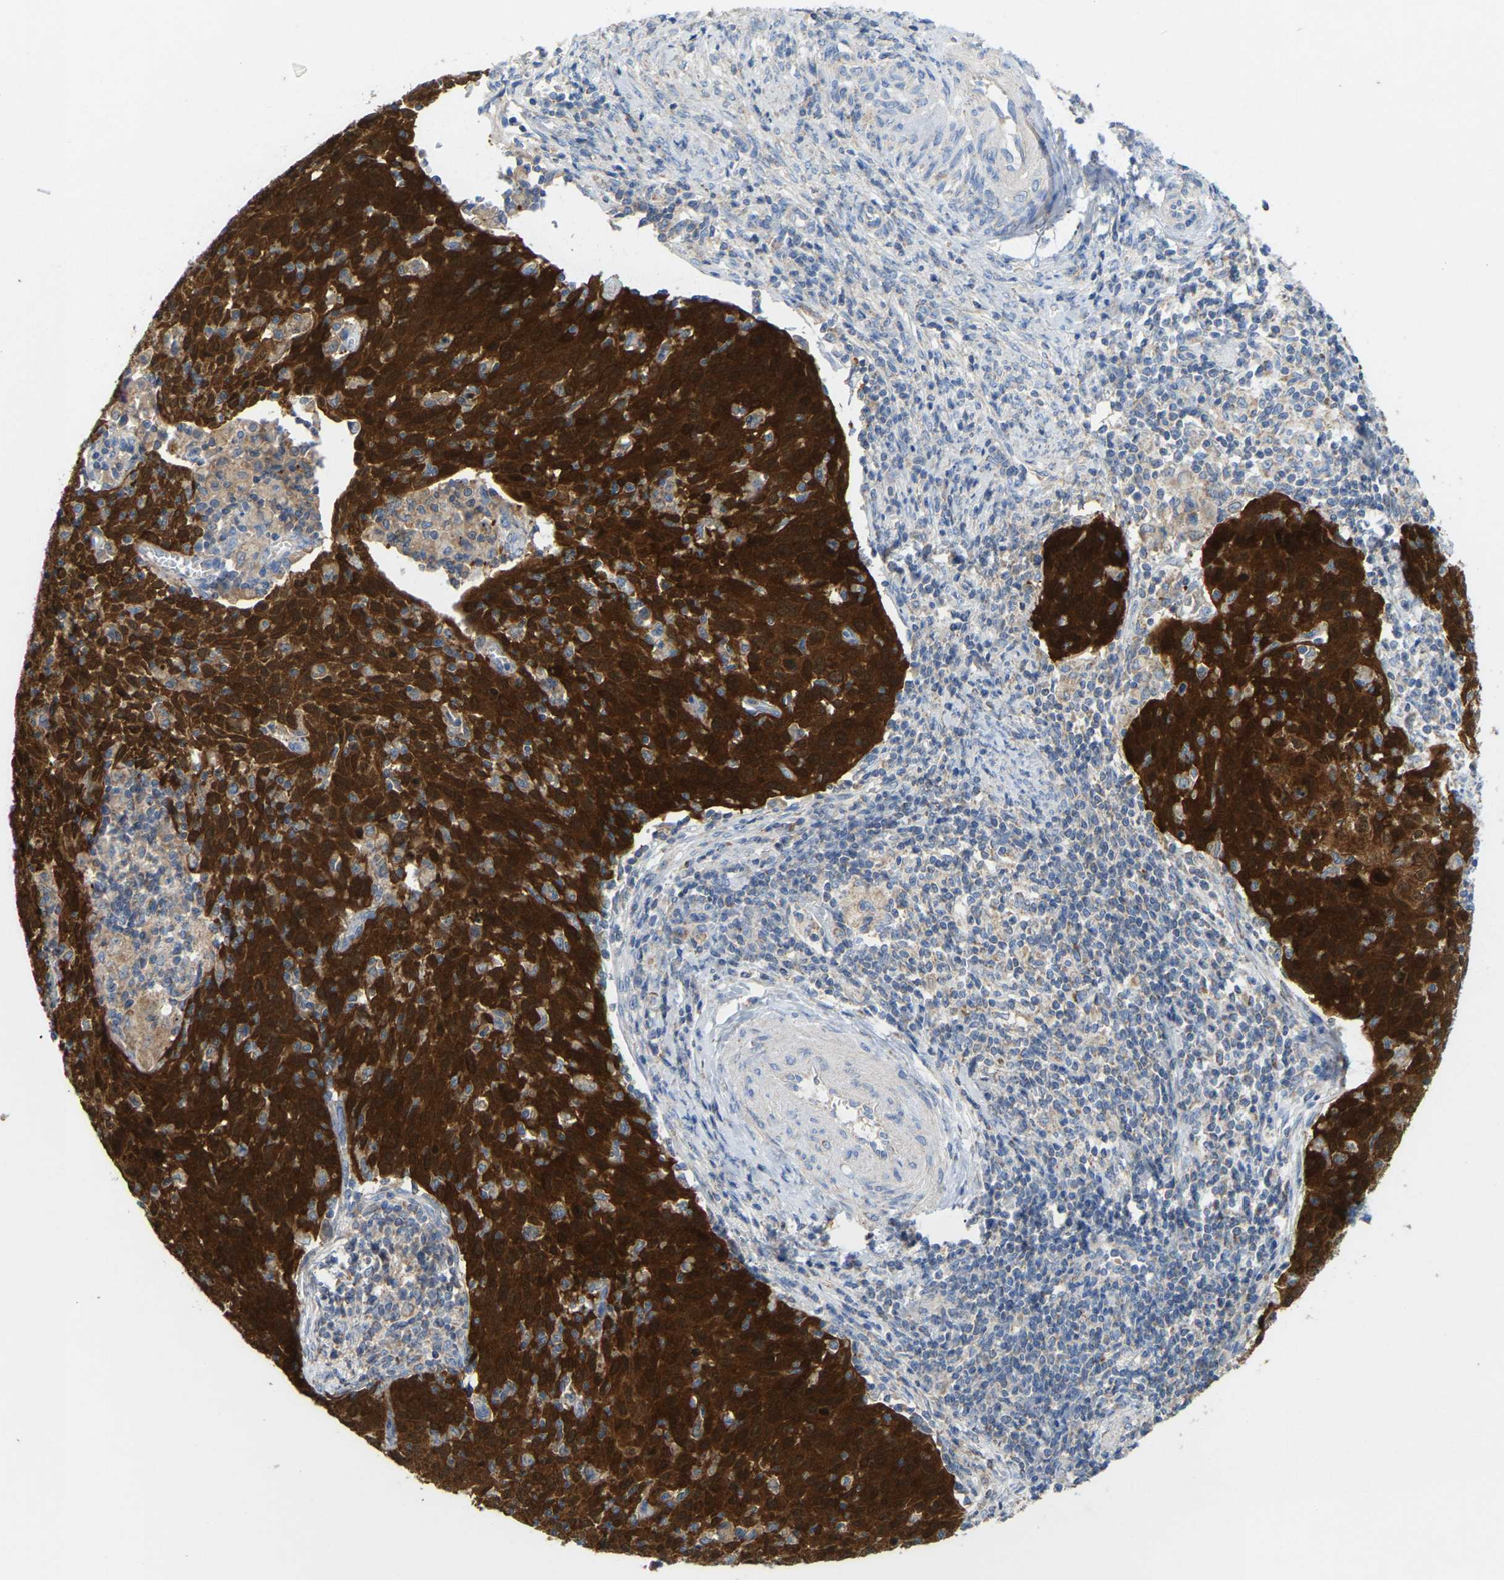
{"staining": {"intensity": "strong", "quantity": ">75%", "location": "cytoplasmic/membranous"}, "tissue": "cervical cancer", "cell_type": "Tumor cells", "image_type": "cancer", "snomed": [{"axis": "morphology", "description": "Squamous cell carcinoma, NOS"}, {"axis": "topography", "description": "Cervix"}], "caption": "IHC (DAB (3,3'-diaminobenzidine)) staining of cervical cancer reveals strong cytoplasmic/membranous protein positivity in approximately >75% of tumor cells.", "gene": "SERPINB5", "patient": {"sex": "female", "age": 38}}